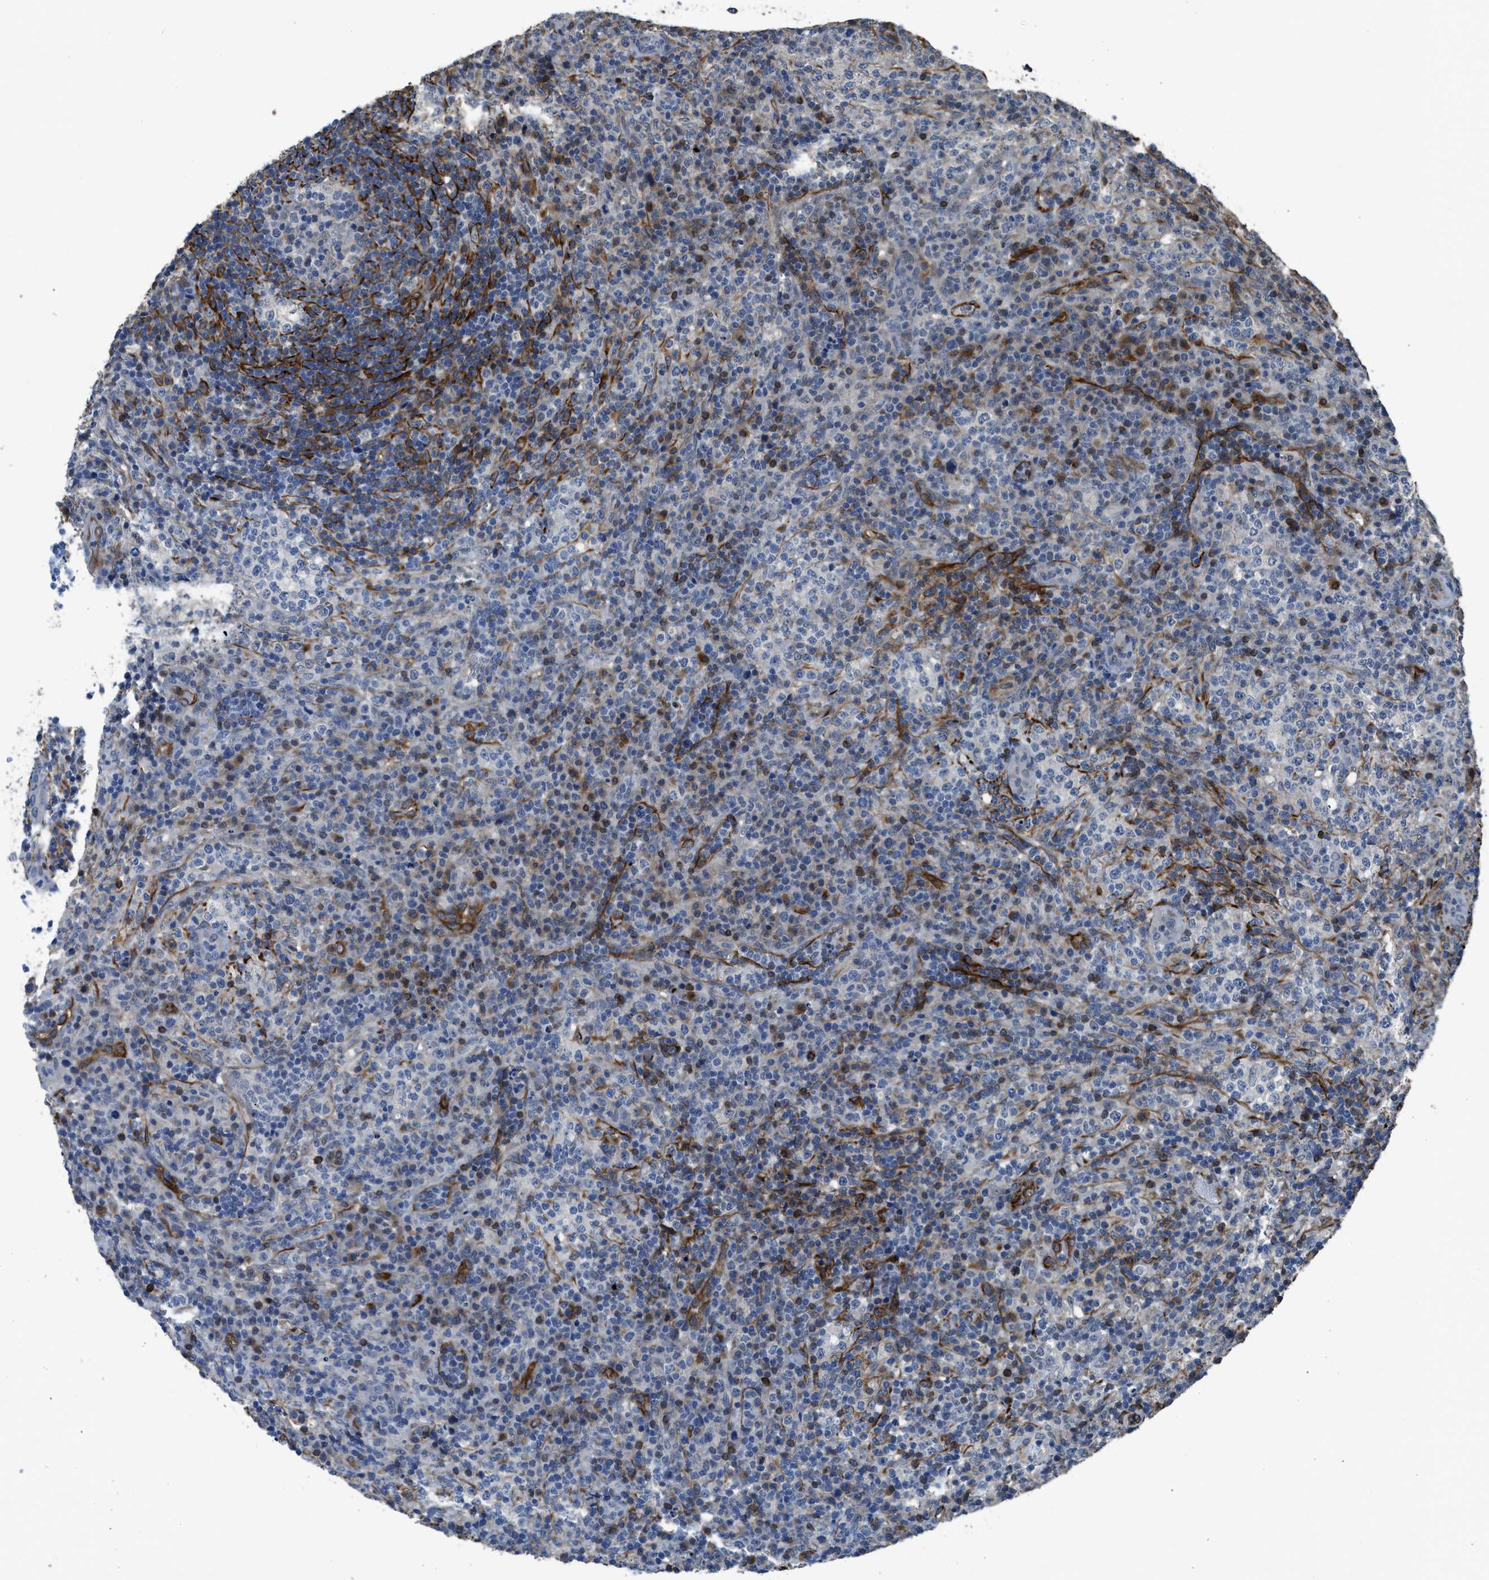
{"staining": {"intensity": "negative", "quantity": "none", "location": "none"}, "tissue": "lymphoma", "cell_type": "Tumor cells", "image_type": "cancer", "snomed": [{"axis": "morphology", "description": "Malignant lymphoma, non-Hodgkin's type, High grade"}, {"axis": "topography", "description": "Lymph node"}], "caption": "This is a image of immunohistochemistry staining of malignant lymphoma, non-Hodgkin's type (high-grade), which shows no positivity in tumor cells. (Immunohistochemistry, brightfield microscopy, high magnification).", "gene": "SYNM", "patient": {"sex": "female", "age": 76}}